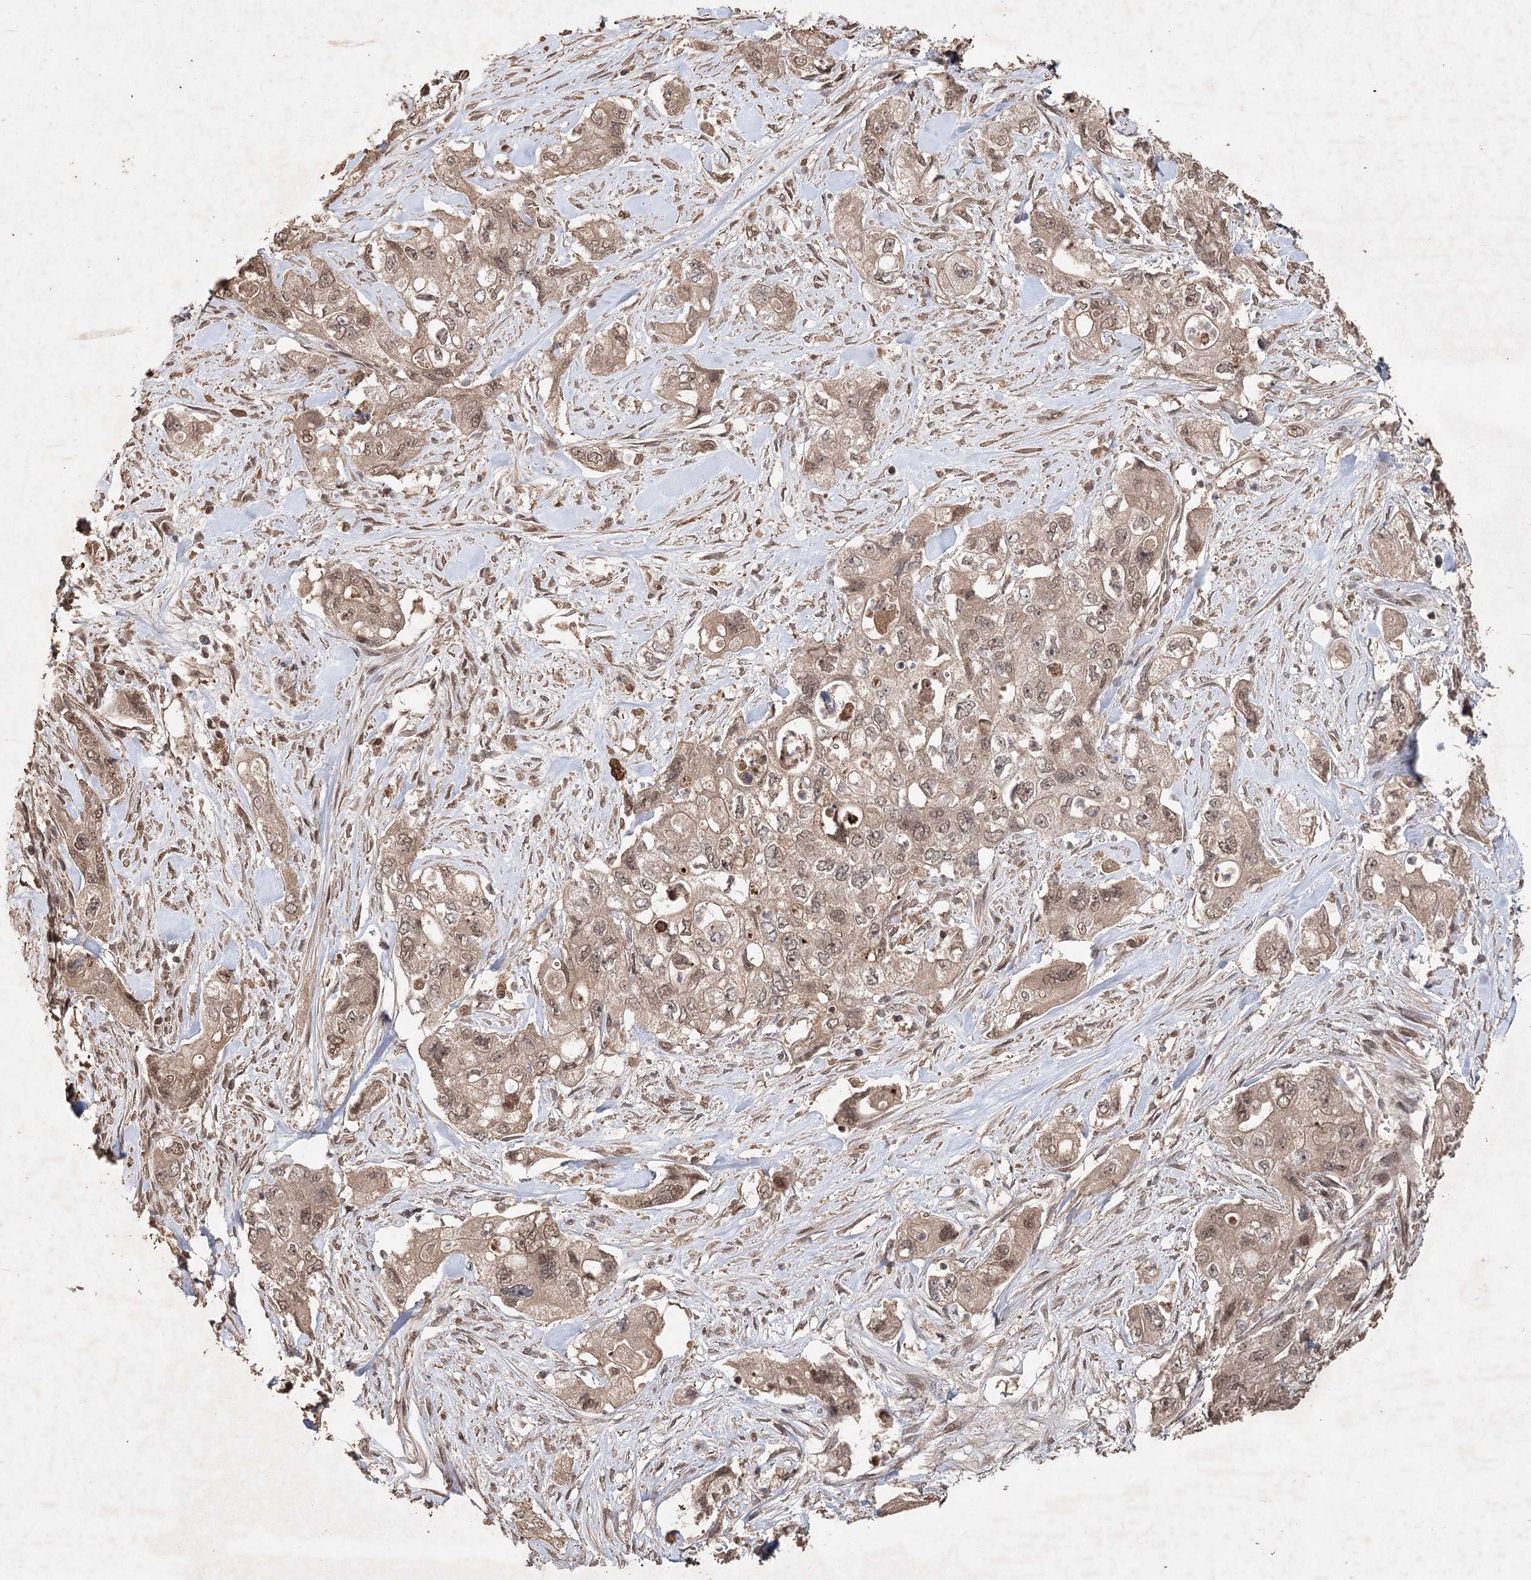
{"staining": {"intensity": "weak", "quantity": ">75%", "location": "nuclear"}, "tissue": "pancreatic cancer", "cell_type": "Tumor cells", "image_type": "cancer", "snomed": [{"axis": "morphology", "description": "Adenocarcinoma, NOS"}, {"axis": "topography", "description": "Pancreas"}], "caption": "Pancreatic cancer (adenocarcinoma) tissue shows weak nuclear staining in about >75% of tumor cells", "gene": "FBXO7", "patient": {"sex": "female", "age": 73}}